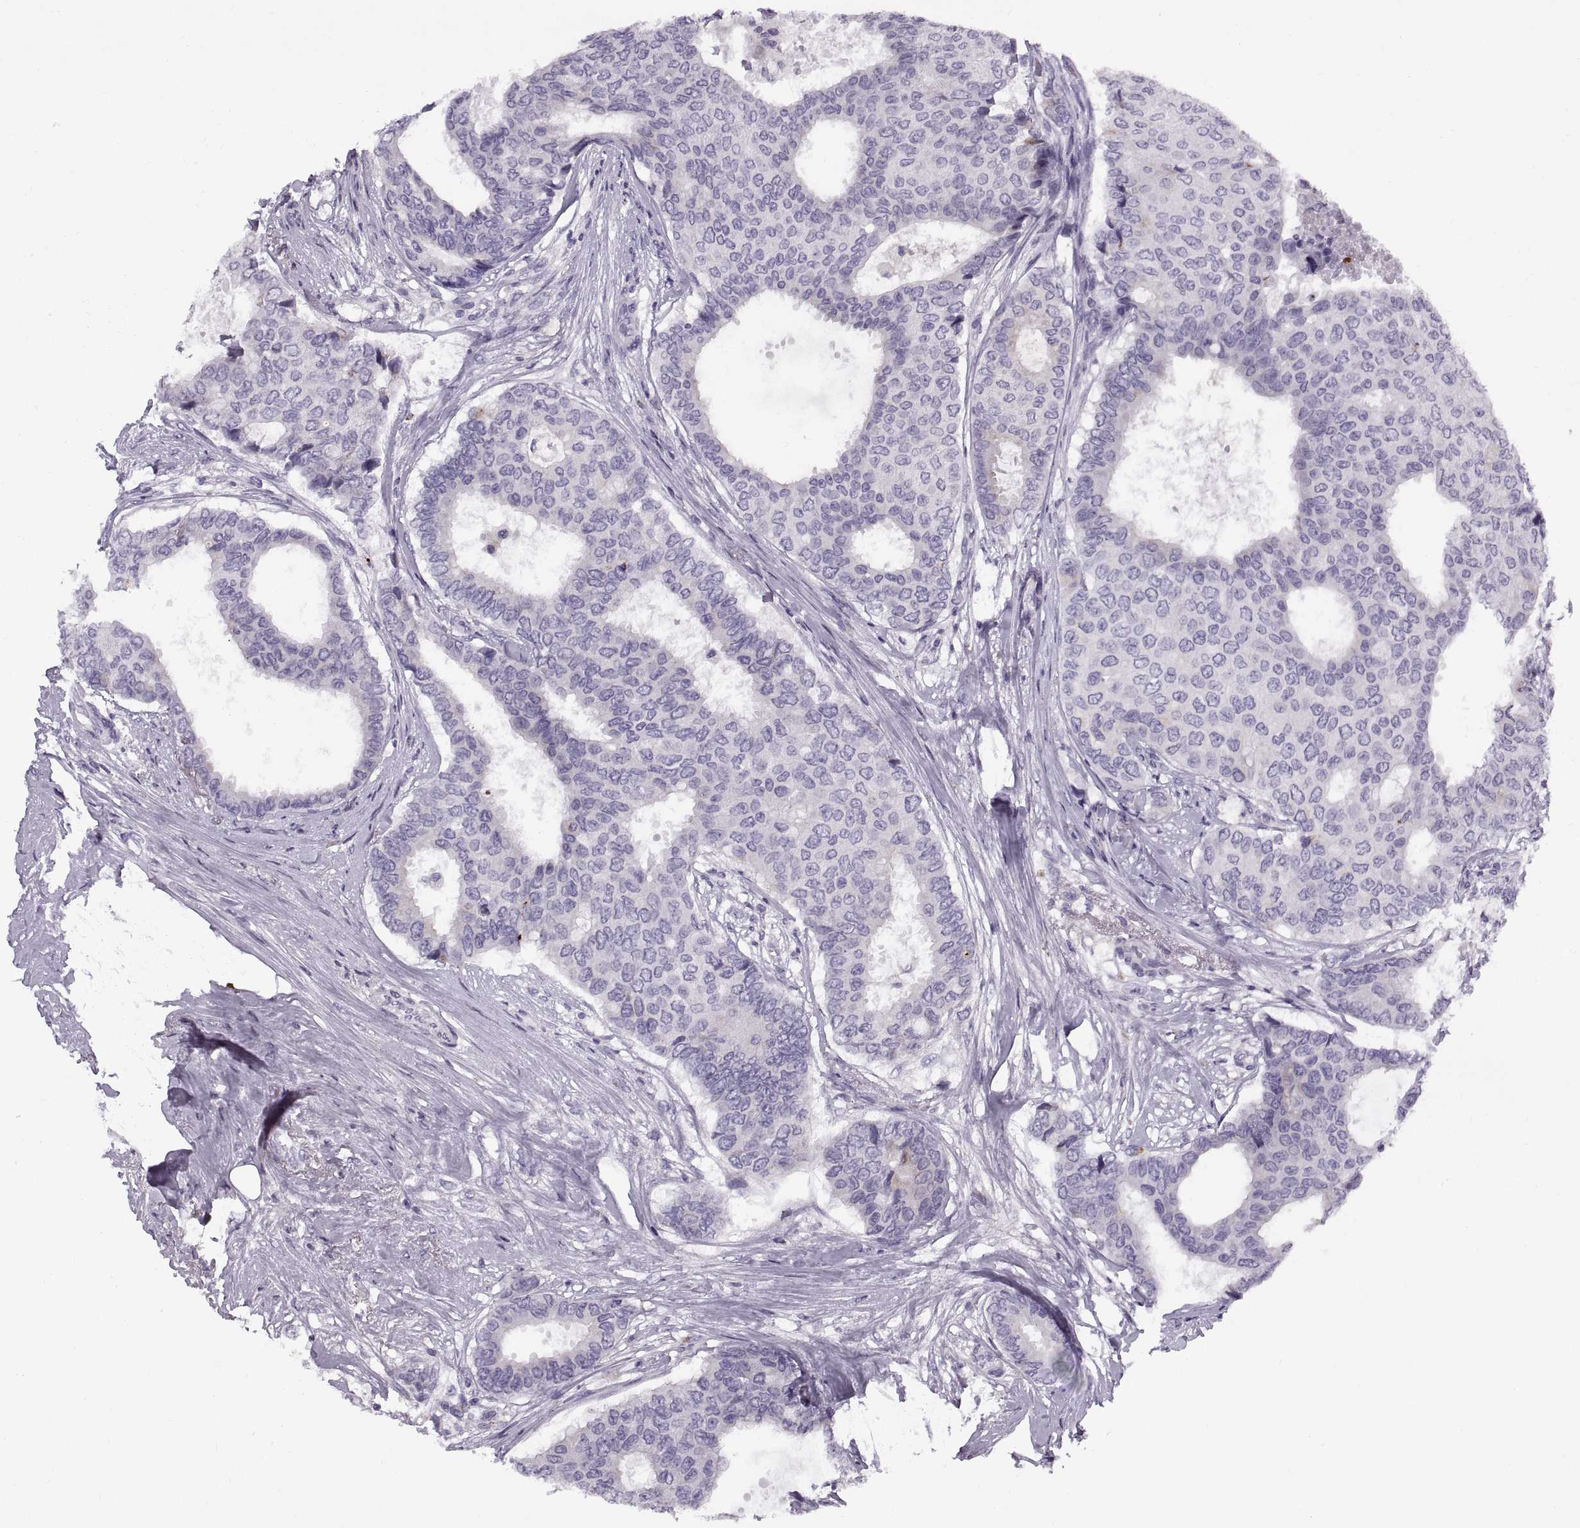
{"staining": {"intensity": "negative", "quantity": "none", "location": "none"}, "tissue": "breast cancer", "cell_type": "Tumor cells", "image_type": "cancer", "snomed": [{"axis": "morphology", "description": "Duct carcinoma"}, {"axis": "topography", "description": "Breast"}], "caption": "IHC of human breast intraductal carcinoma reveals no positivity in tumor cells.", "gene": "CALCR", "patient": {"sex": "female", "age": 75}}